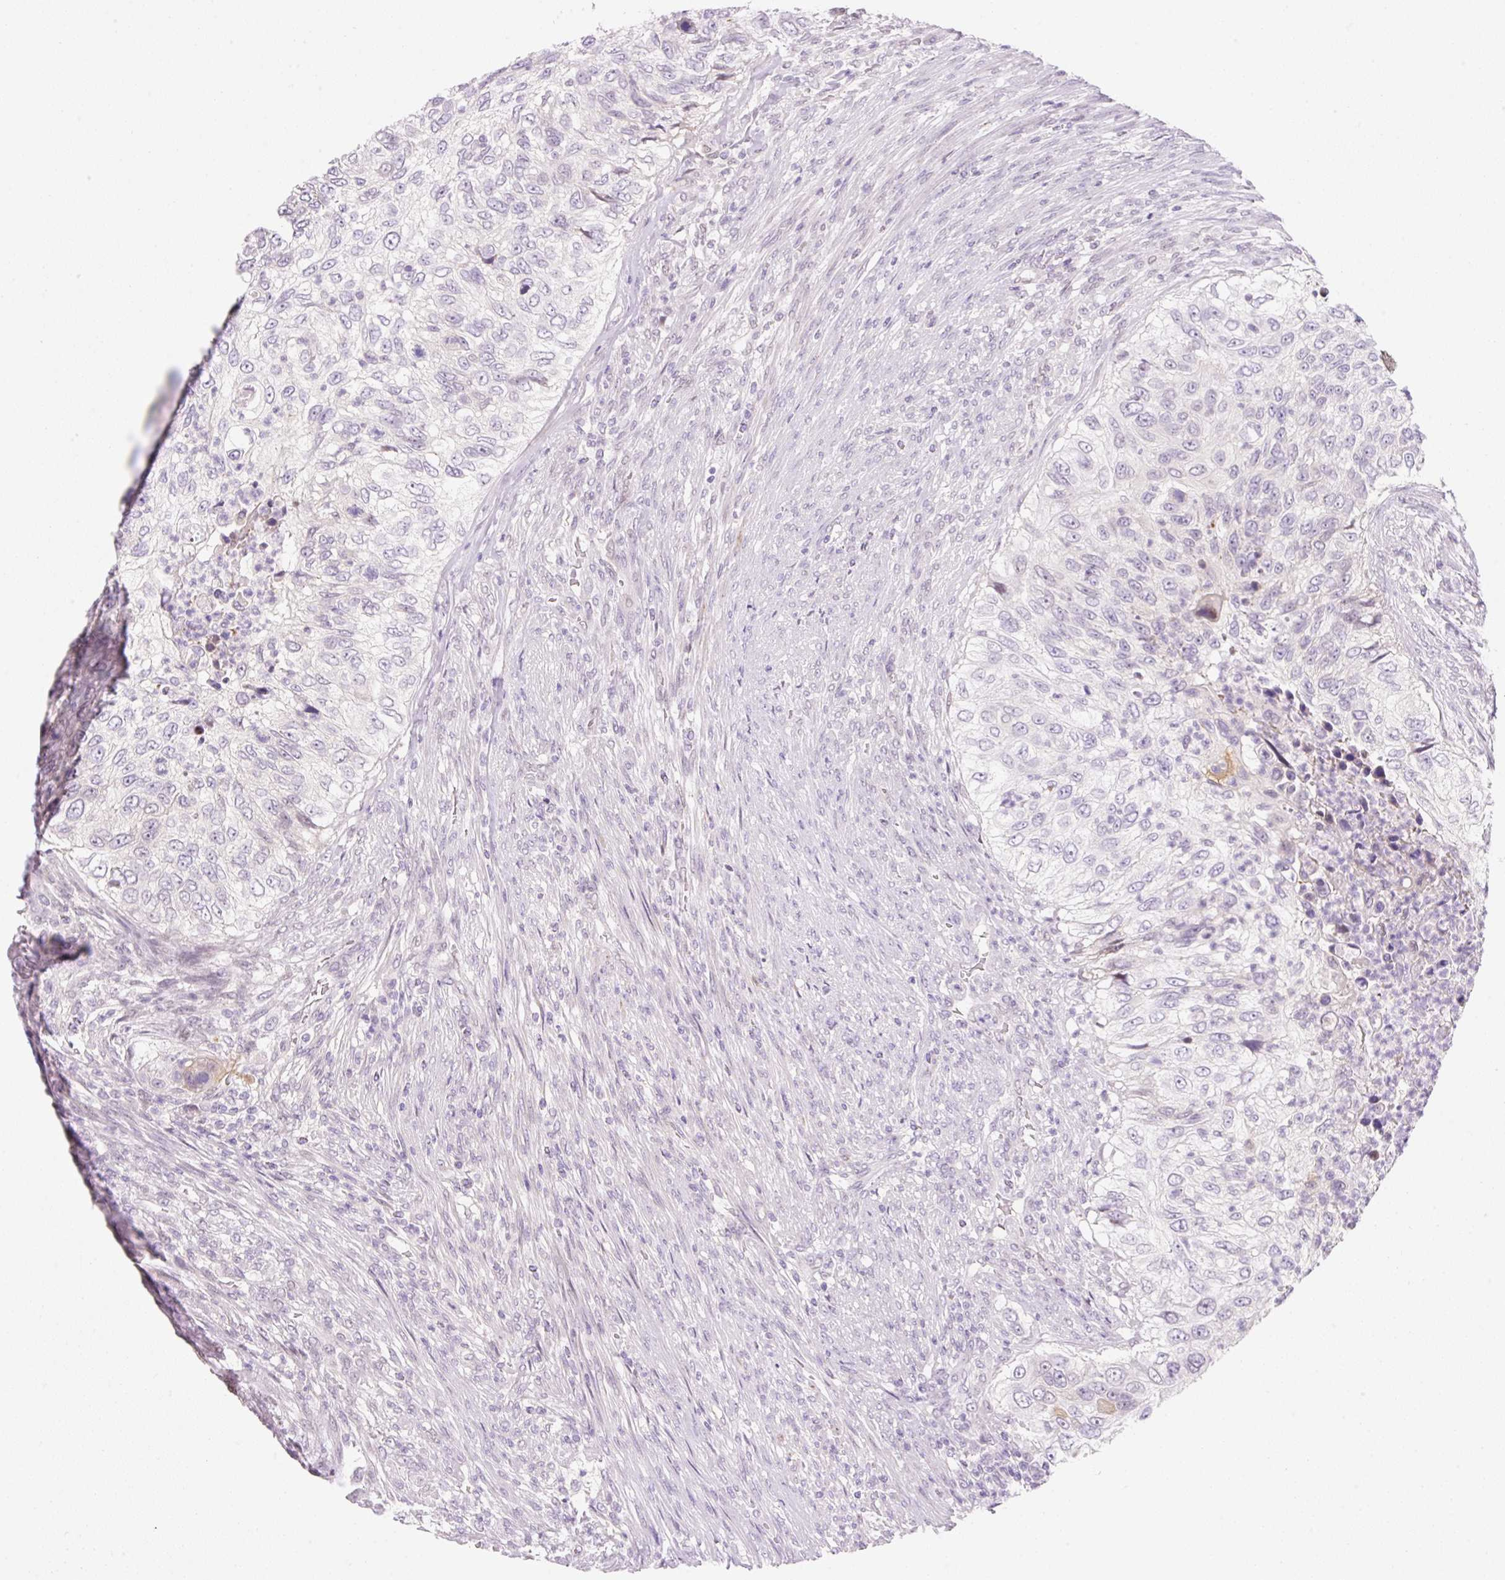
{"staining": {"intensity": "negative", "quantity": "none", "location": "none"}, "tissue": "urothelial cancer", "cell_type": "Tumor cells", "image_type": "cancer", "snomed": [{"axis": "morphology", "description": "Urothelial carcinoma, High grade"}, {"axis": "topography", "description": "Urinary bladder"}], "caption": "IHC photomicrograph of neoplastic tissue: human high-grade urothelial carcinoma stained with DAB (3,3'-diaminobenzidine) displays no significant protein staining in tumor cells.", "gene": "SYNE3", "patient": {"sex": "female", "age": 60}}